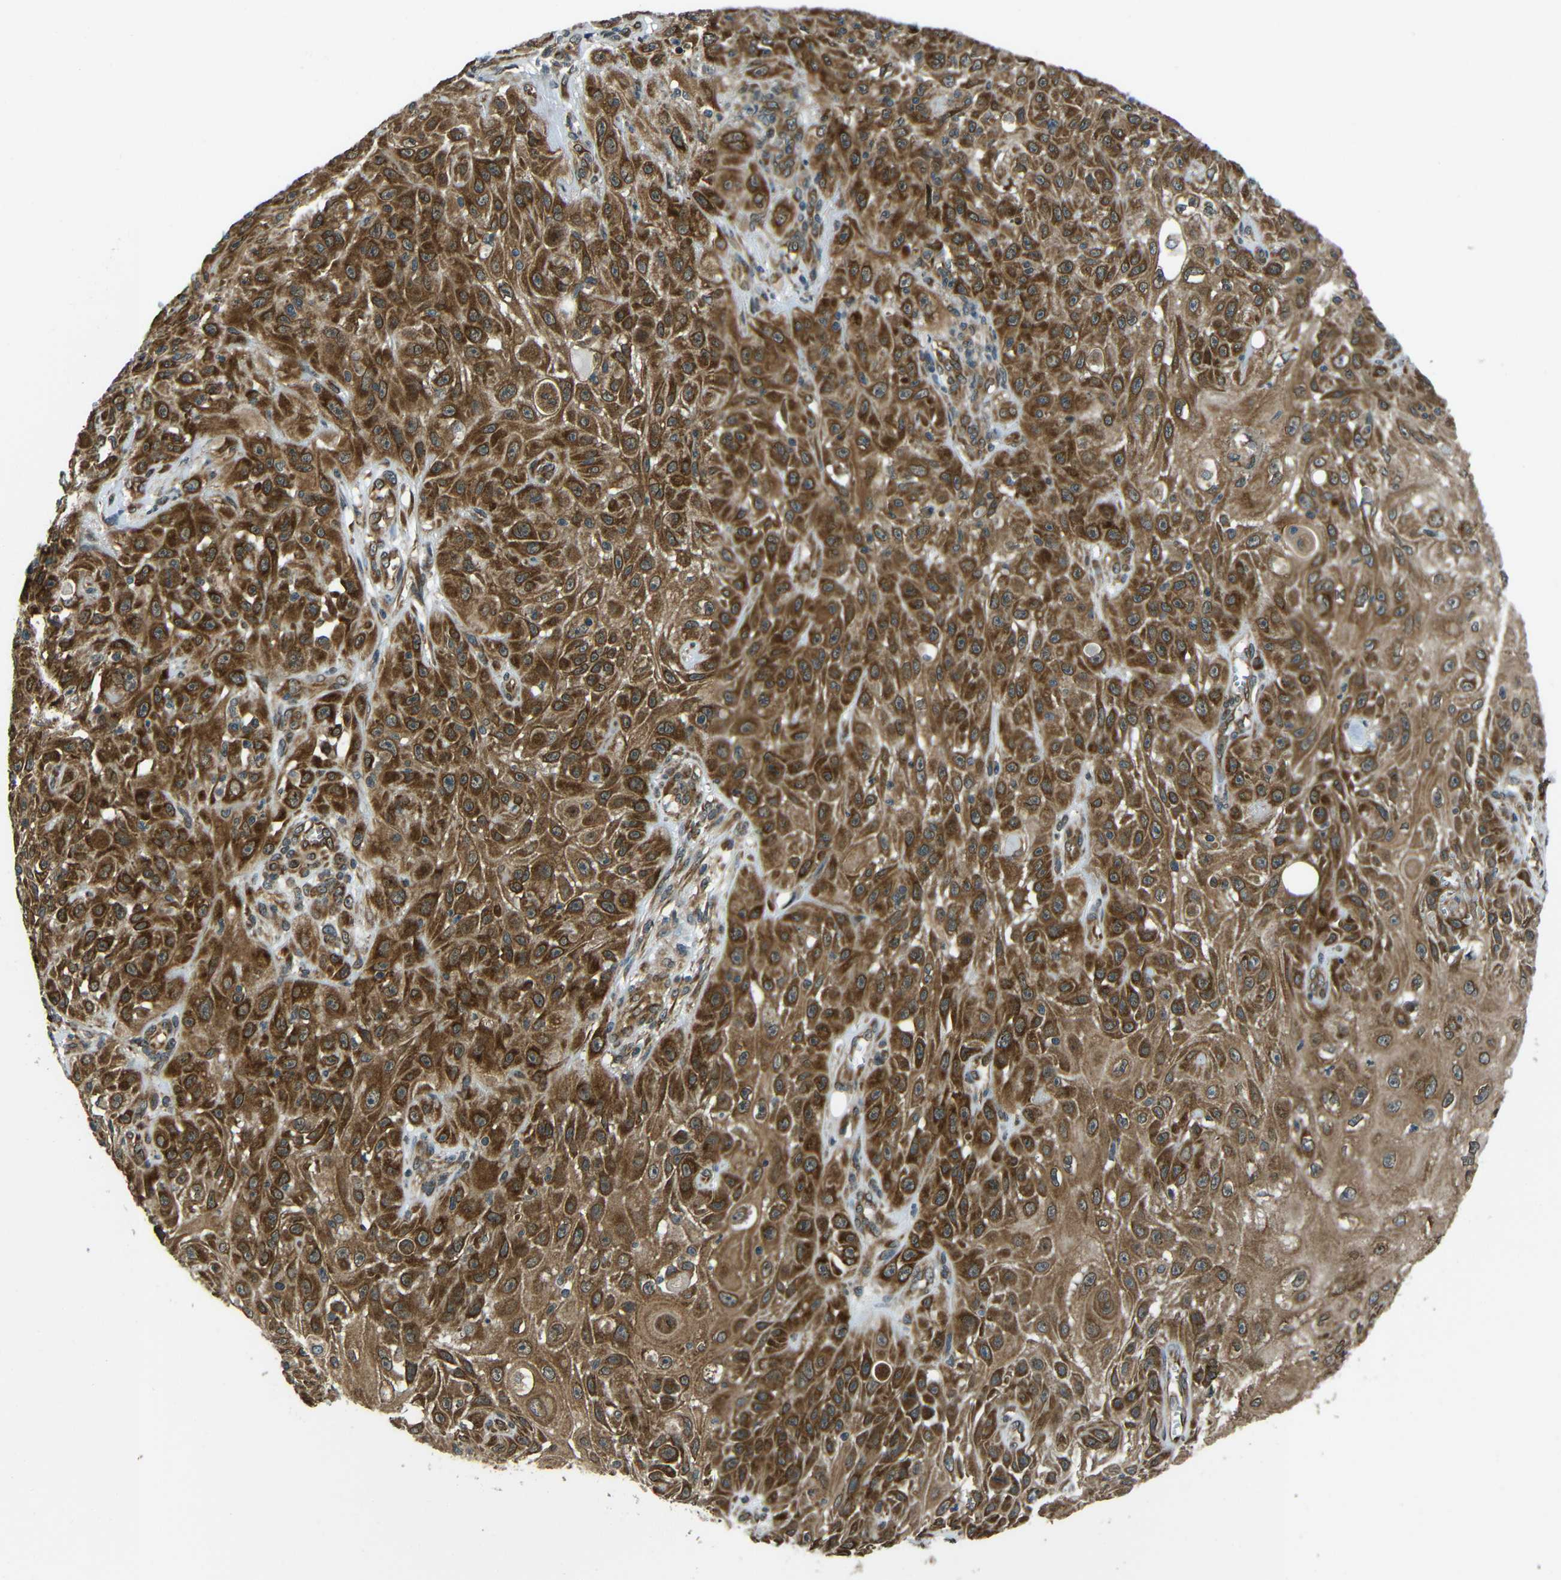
{"staining": {"intensity": "strong", "quantity": ">75%", "location": "cytoplasmic/membranous"}, "tissue": "skin cancer", "cell_type": "Tumor cells", "image_type": "cancer", "snomed": [{"axis": "morphology", "description": "Squamous cell carcinoma, NOS"}, {"axis": "topography", "description": "Skin"}], "caption": "The micrograph displays staining of skin cancer, revealing strong cytoplasmic/membranous protein positivity (brown color) within tumor cells.", "gene": "VAPB", "patient": {"sex": "male", "age": 75}}